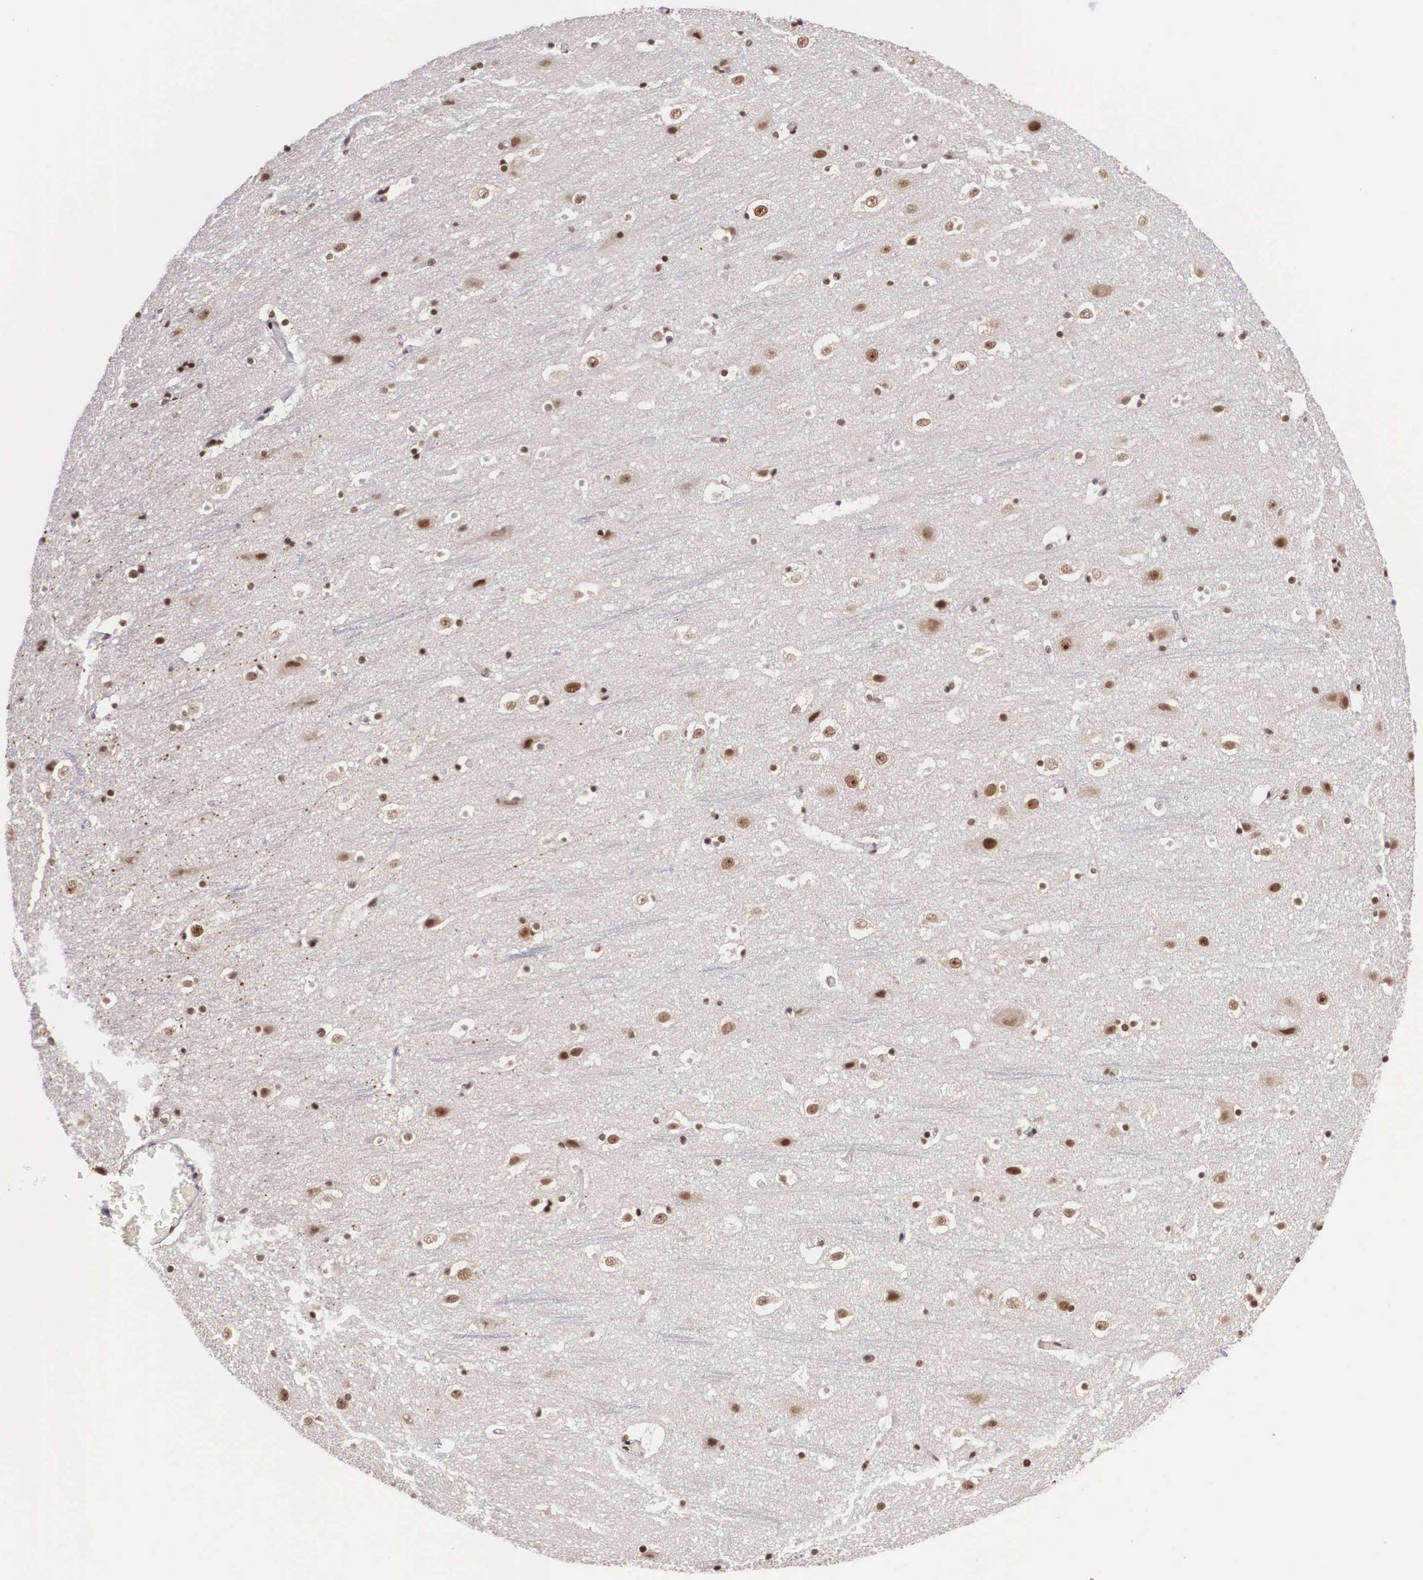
{"staining": {"intensity": "moderate", "quantity": ">75%", "location": "nuclear"}, "tissue": "cerebral cortex", "cell_type": "Endothelial cells", "image_type": "normal", "snomed": [{"axis": "morphology", "description": "Normal tissue, NOS"}, {"axis": "topography", "description": "Cerebral cortex"}], "caption": "A histopathology image of human cerebral cortex stained for a protein displays moderate nuclear brown staining in endothelial cells. (DAB (3,3'-diaminobenzidine) IHC with brightfield microscopy, high magnification).", "gene": "POLR2F", "patient": {"sex": "male", "age": 45}}